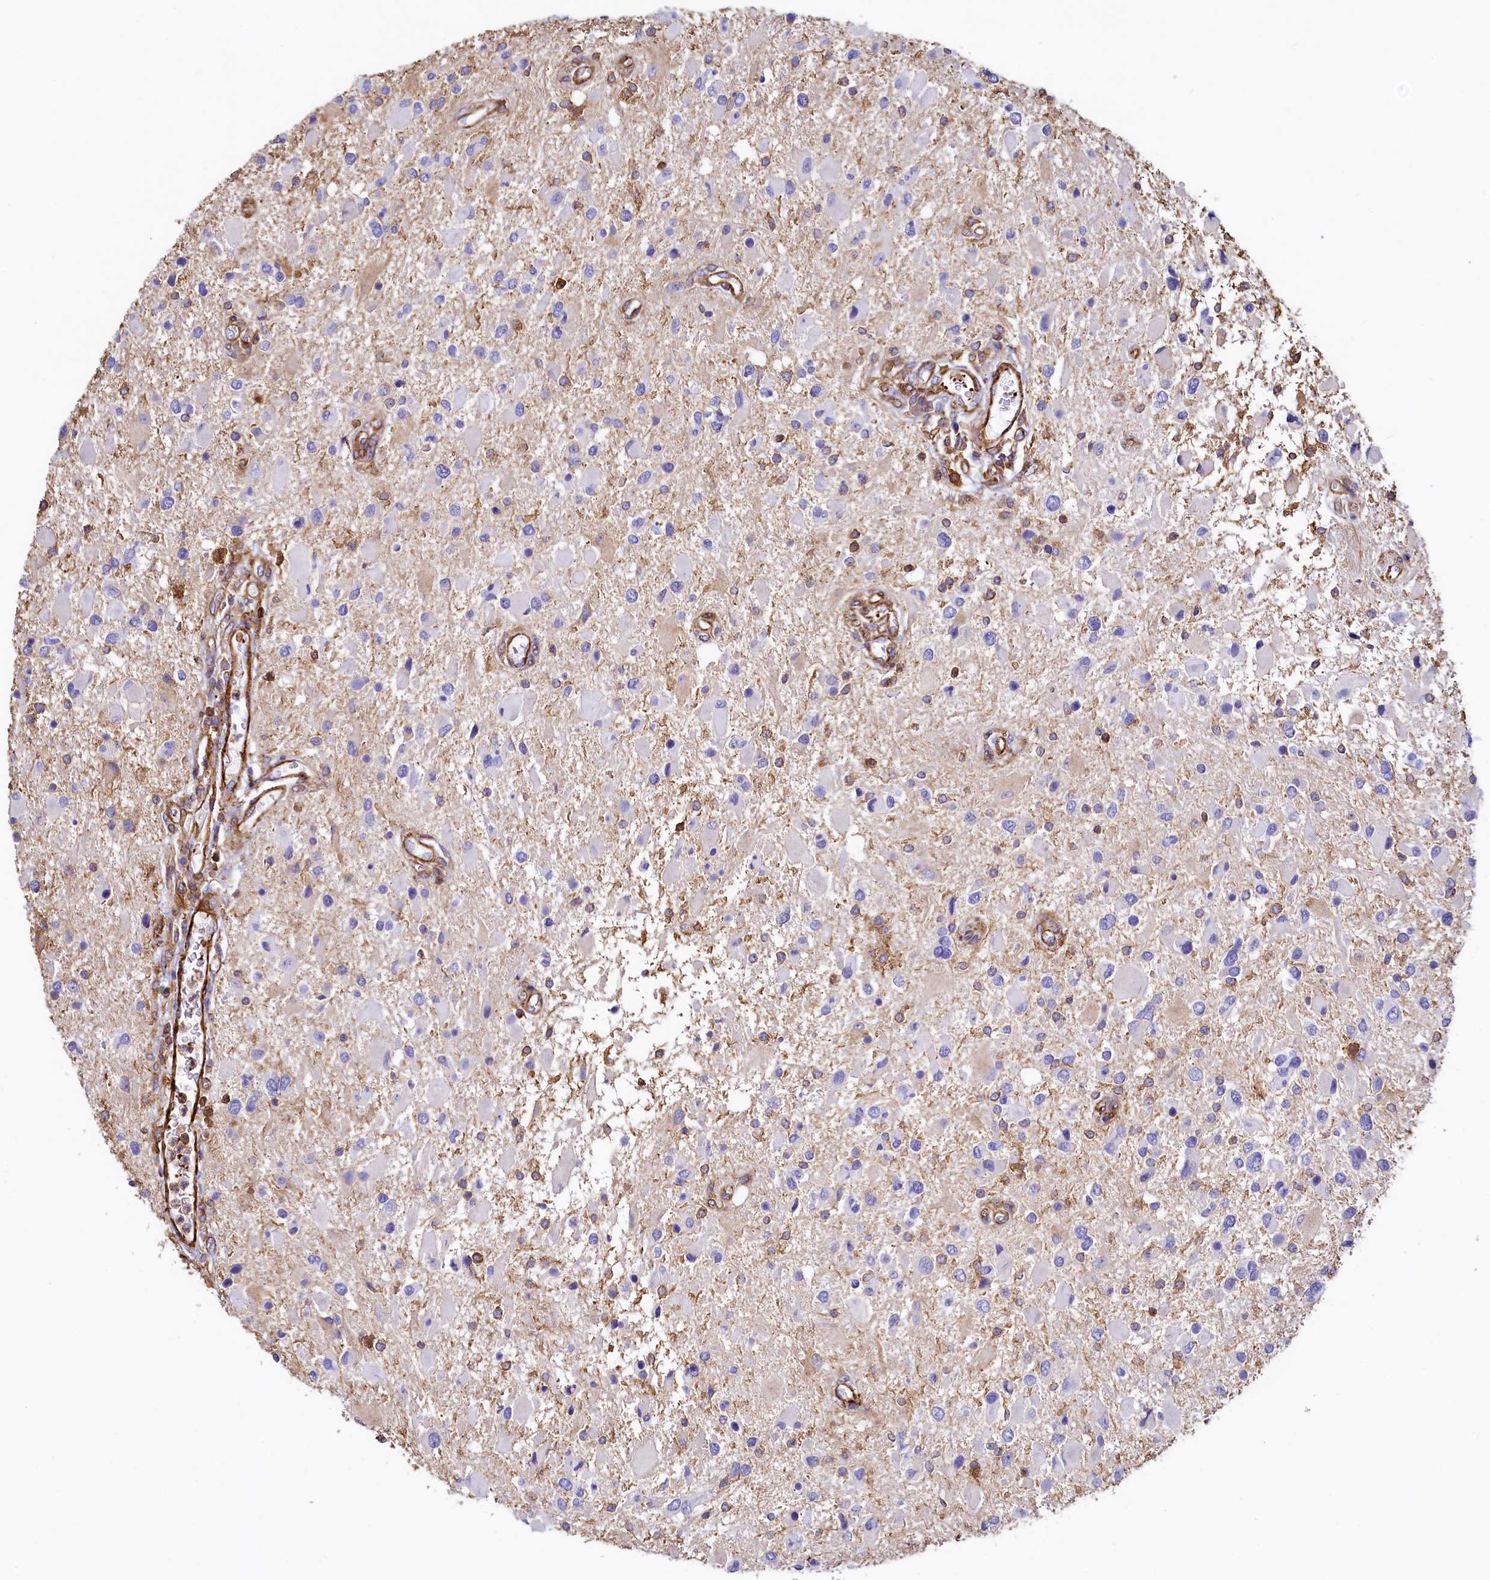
{"staining": {"intensity": "negative", "quantity": "none", "location": "none"}, "tissue": "glioma", "cell_type": "Tumor cells", "image_type": "cancer", "snomed": [{"axis": "morphology", "description": "Glioma, malignant, High grade"}, {"axis": "topography", "description": "Brain"}], "caption": "Immunohistochemistry (IHC) micrograph of glioma stained for a protein (brown), which shows no expression in tumor cells.", "gene": "THBS1", "patient": {"sex": "male", "age": 53}}